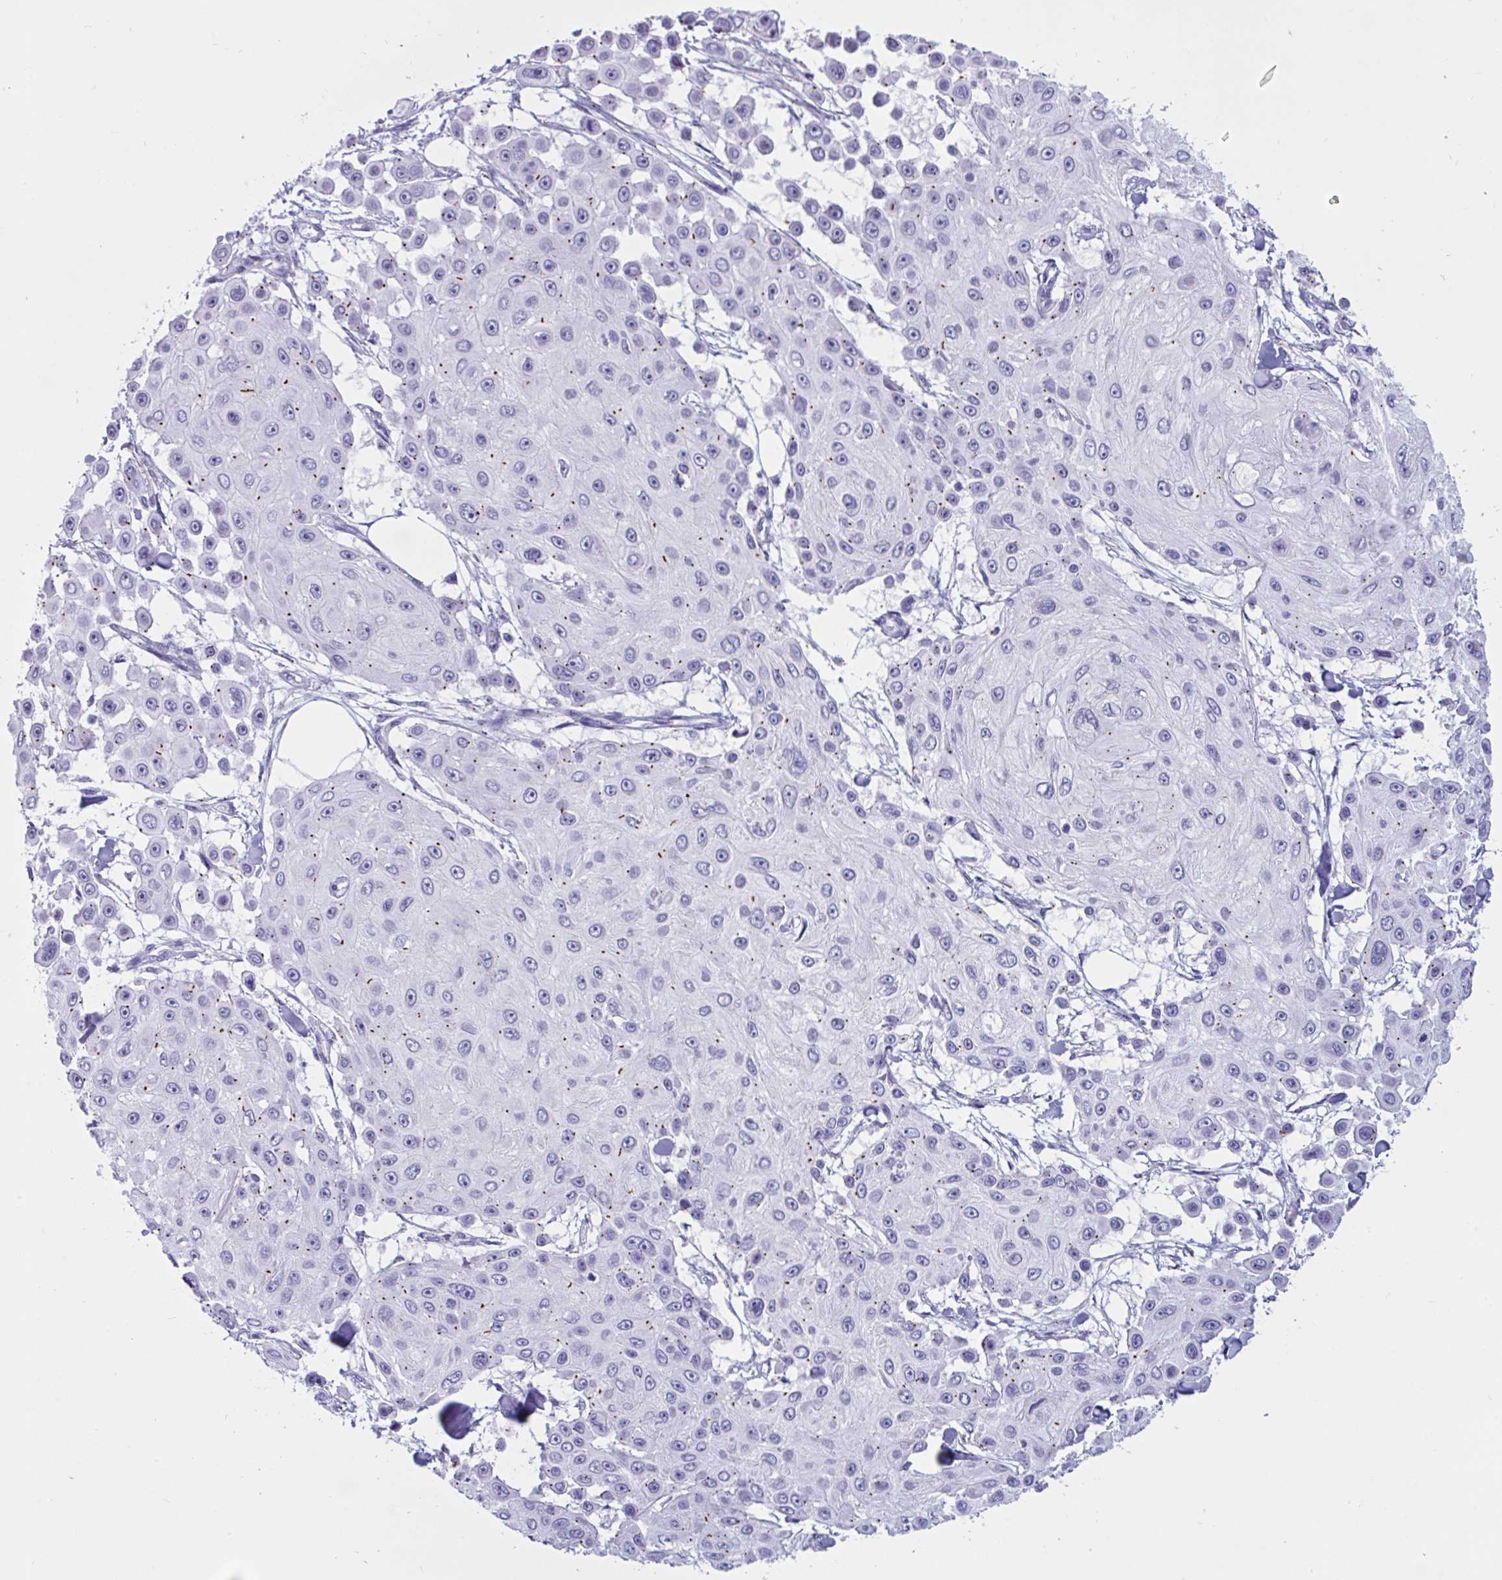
{"staining": {"intensity": "moderate", "quantity": "<25%", "location": "cytoplasmic/membranous"}, "tissue": "skin cancer", "cell_type": "Tumor cells", "image_type": "cancer", "snomed": [{"axis": "morphology", "description": "Squamous cell carcinoma, NOS"}, {"axis": "topography", "description": "Skin"}], "caption": "Protein staining by IHC demonstrates moderate cytoplasmic/membranous staining in approximately <25% of tumor cells in skin squamous cell carcinoma. (DAB (3,3'-diaminobenzidine) = brown stain, brightfield microscopy at high magnification).", "gene": "RNASE3", "patient": {"sex": "male", "age": 67}}